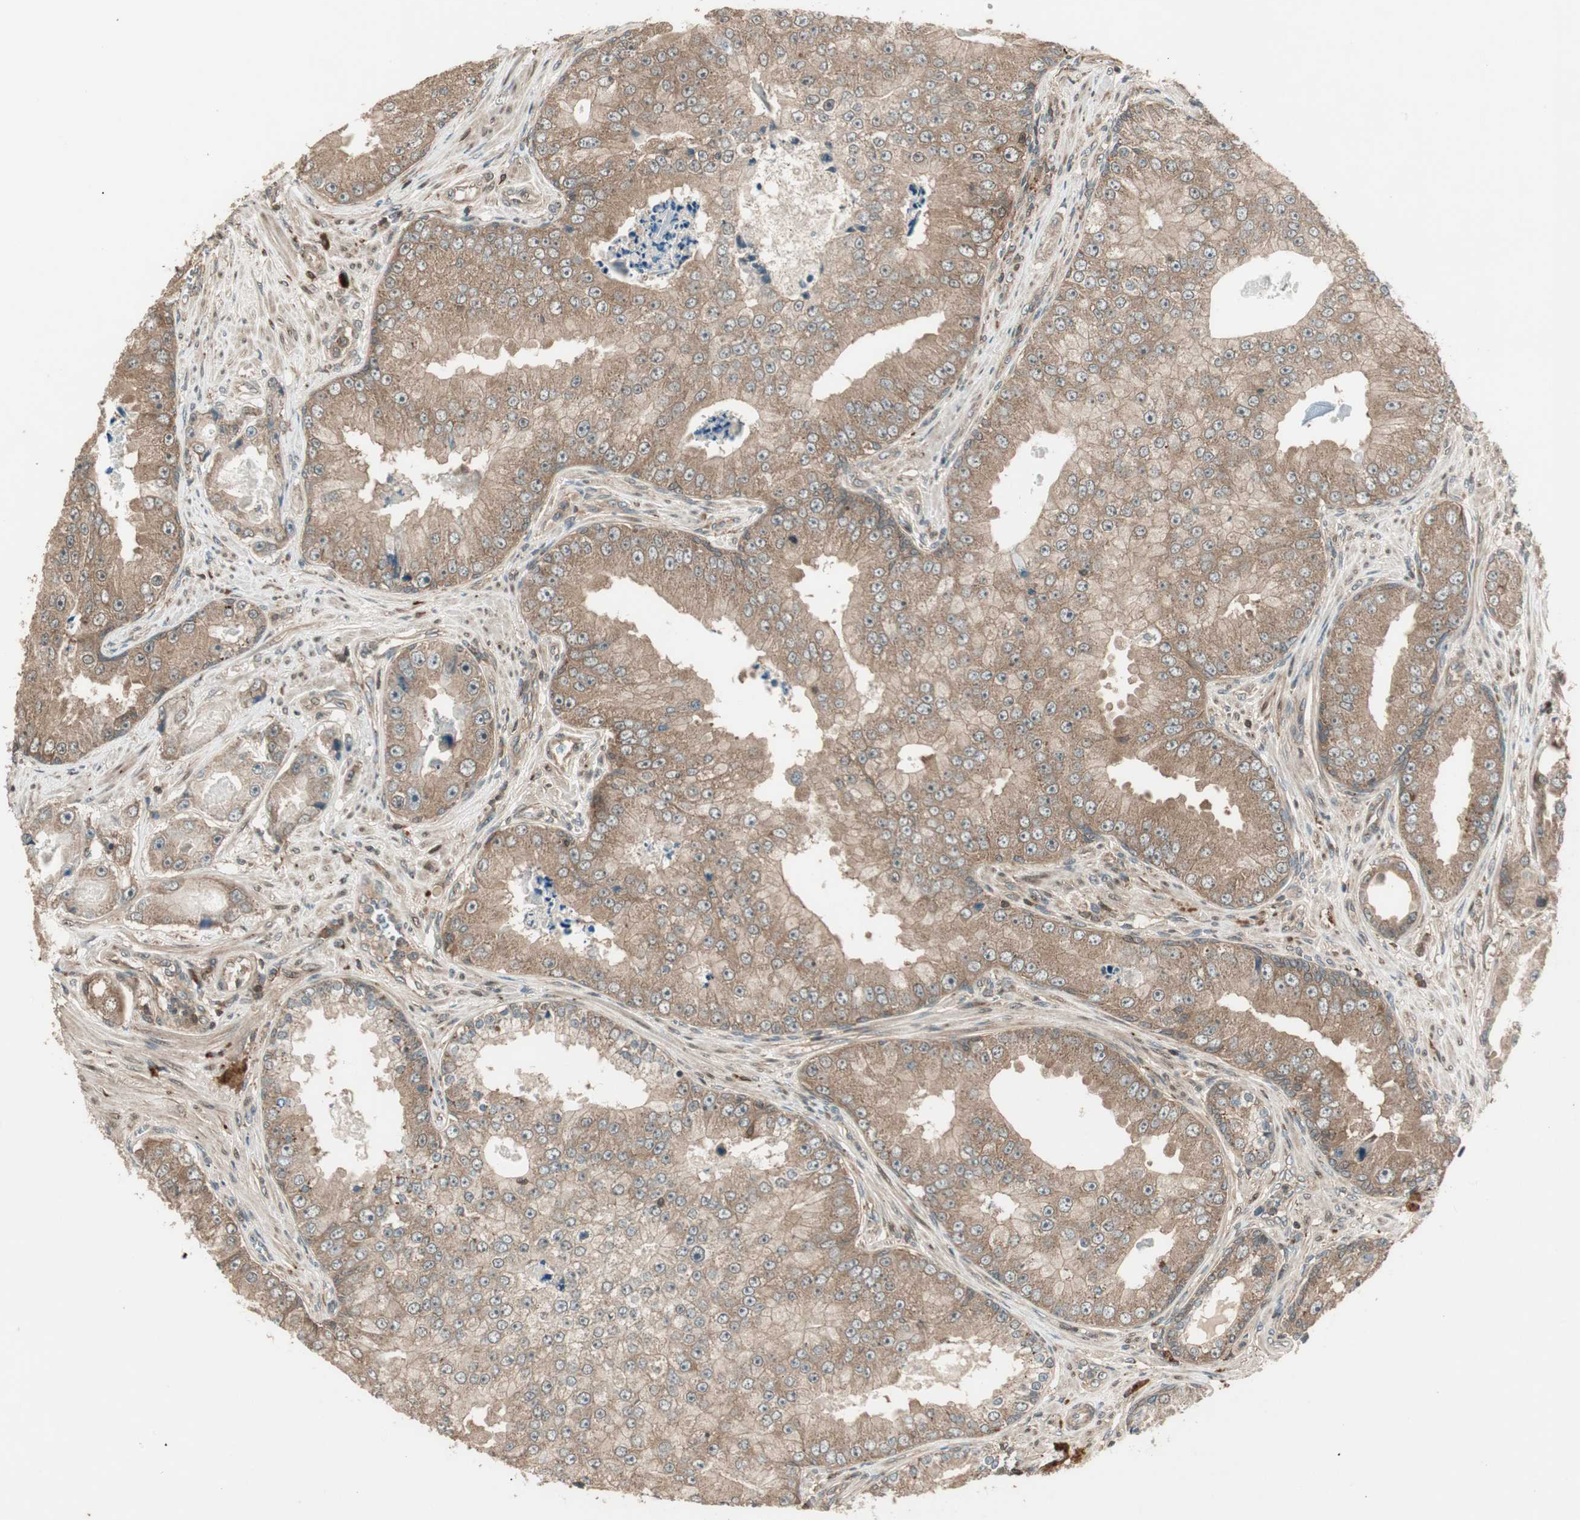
{"staining": {"intensity": "moderate", "quantity": ">75%", "location": "cytoplasmic/membranous"}, "tissue": "prostate cancer", "cell_type": "Tumor cells", "image_type": "cancer", "snomed": [{"axis": "morphology", "description": "Adenocarcinoma, High grade"}, {"axis": "topography", "description": "Prostate"}], "caption": "Human adenocarcinoma (high-grade) (prostate) stained with a protein marker exhibits moderate staining in tumor cells.", "gene": "CNOT4", "patient": {"sex": "male", "age": 73}}